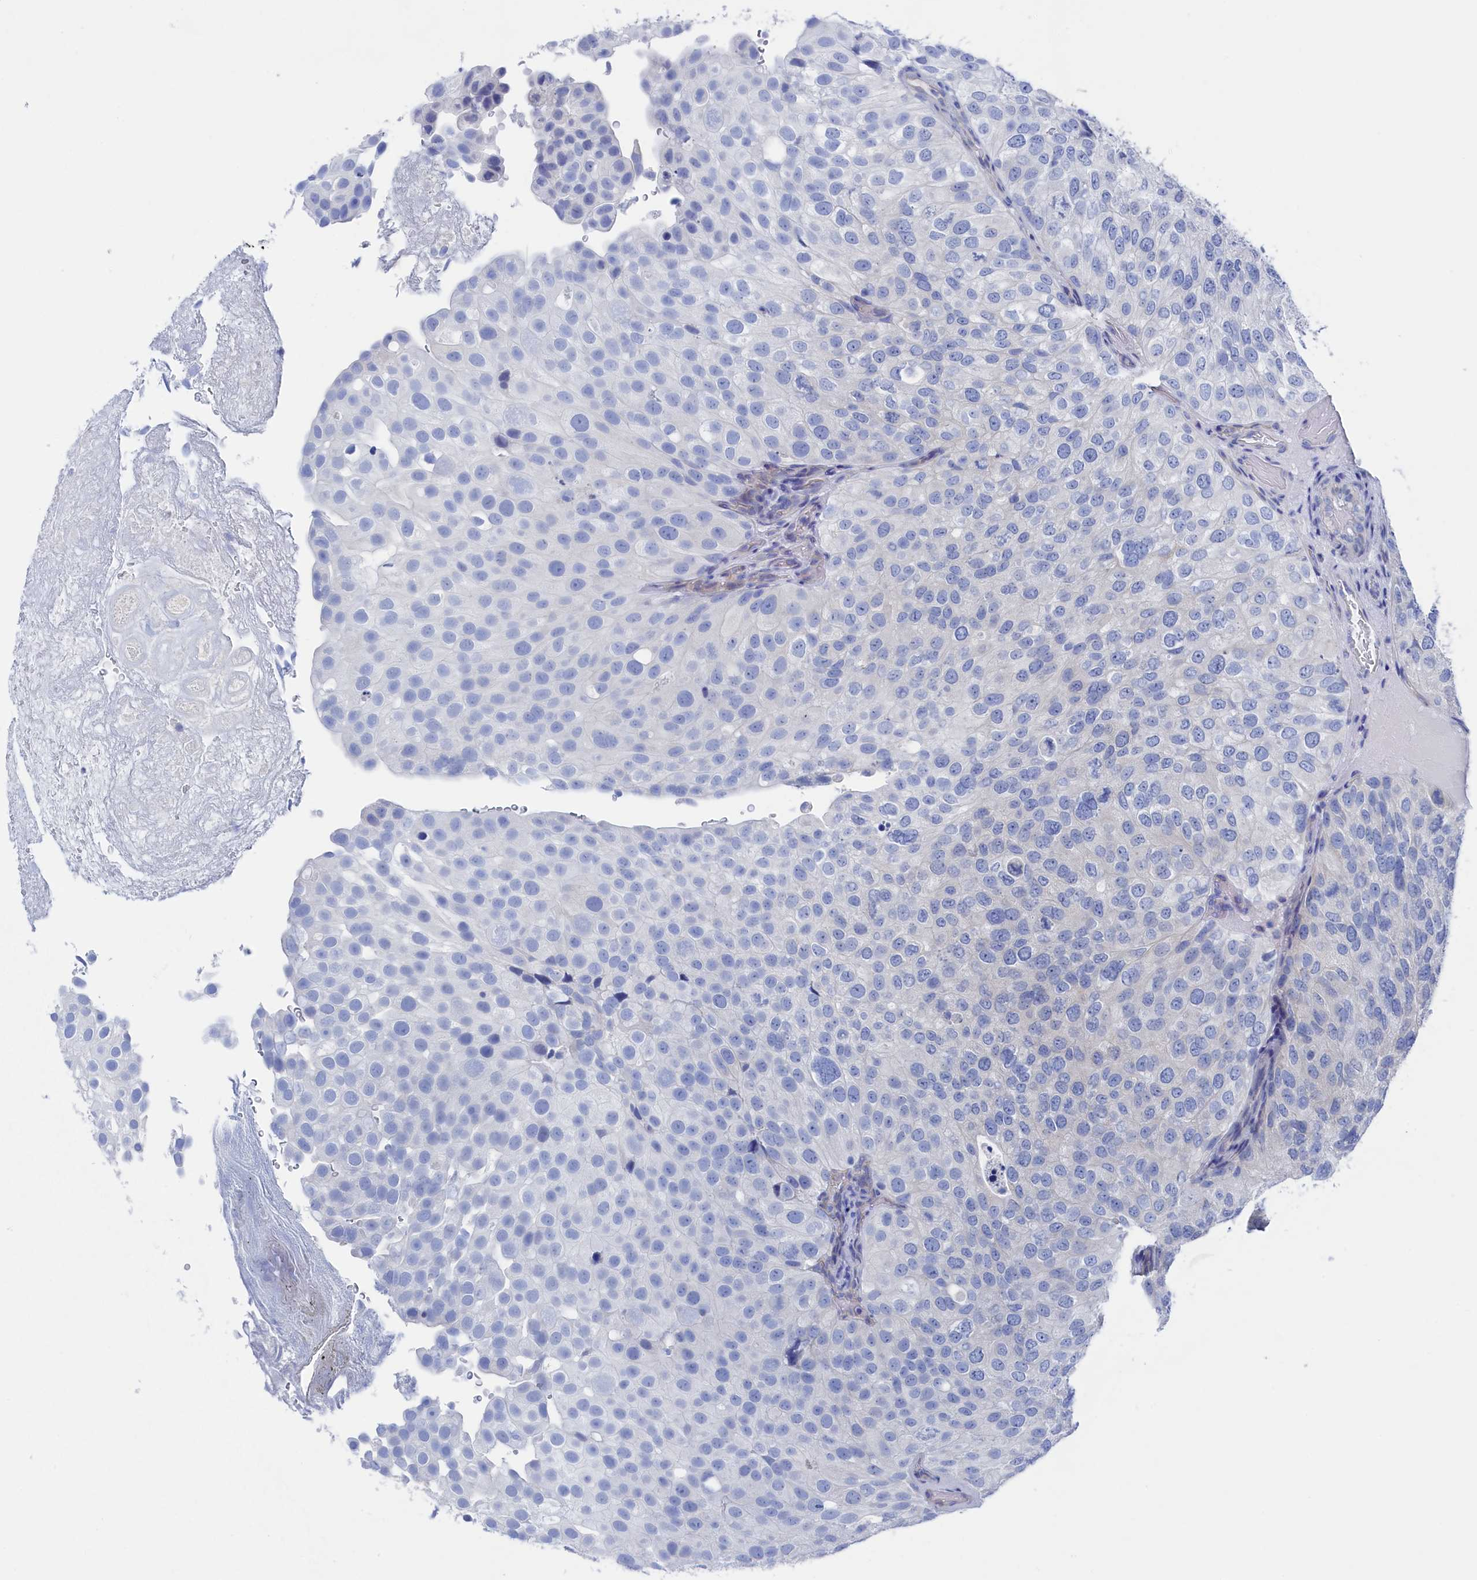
{"staining": {"intensity": "negative", "quantity": "none", "location": "none"}, "tissue": "urothelial cancer", "cell_type": "Tumor cells", "image_type": "cancer", "snomed": [{"axis": "morphology", "description": "Urothelial carcinoma, Low grade"}, {"axis": "topography", "description": "Urinary bladder"}], "caption": "DAB (3,3'-diaminobenzidine) immunohistochemical staining of urothelial cancer demonstrates no significant staining in tumor cells.", "gene": "TMOD2", "patient": {"sex": "male", "age": 78}}